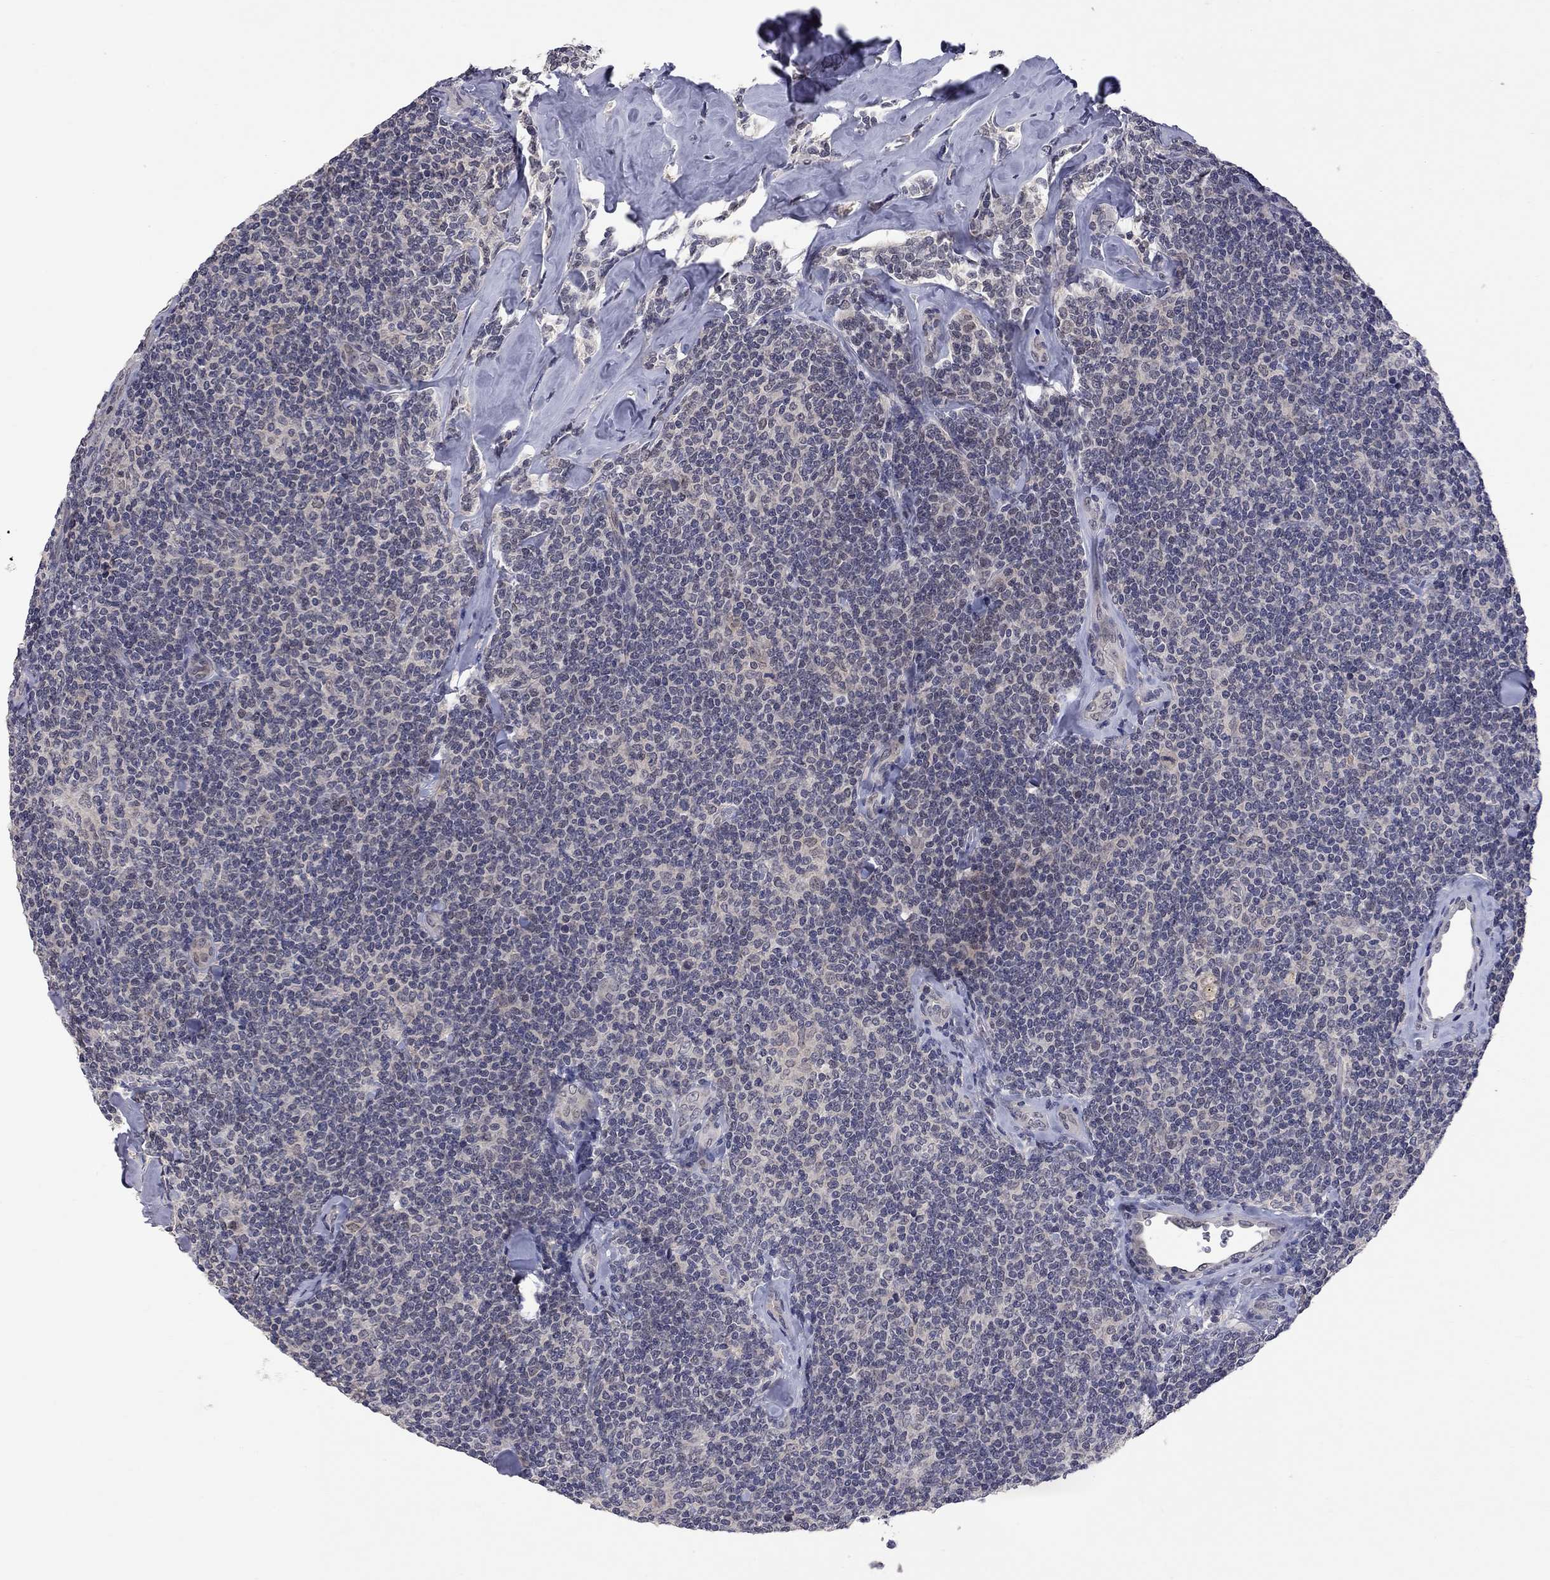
{"staining": {"intensity": "negative", "quantity": "none", "location": "none"}, "tissue": "lymphoma", "cell_type": "Tumor cells", "image_type": "cancer", "snomed": [{"axis": "morphology", "description": "Malignant lymphoma, non-Hodgkin's type, Low grade"}, {"axis": "topography", "description": "Lymph node"}], "caption": "High power microscopy histopathology image of an immunohistochemistry micrograph of lymphoma, revealing no significant positivity in tumor cells.", "gene": "FABP12", "patient": {"sex": "female", "age": 56}}